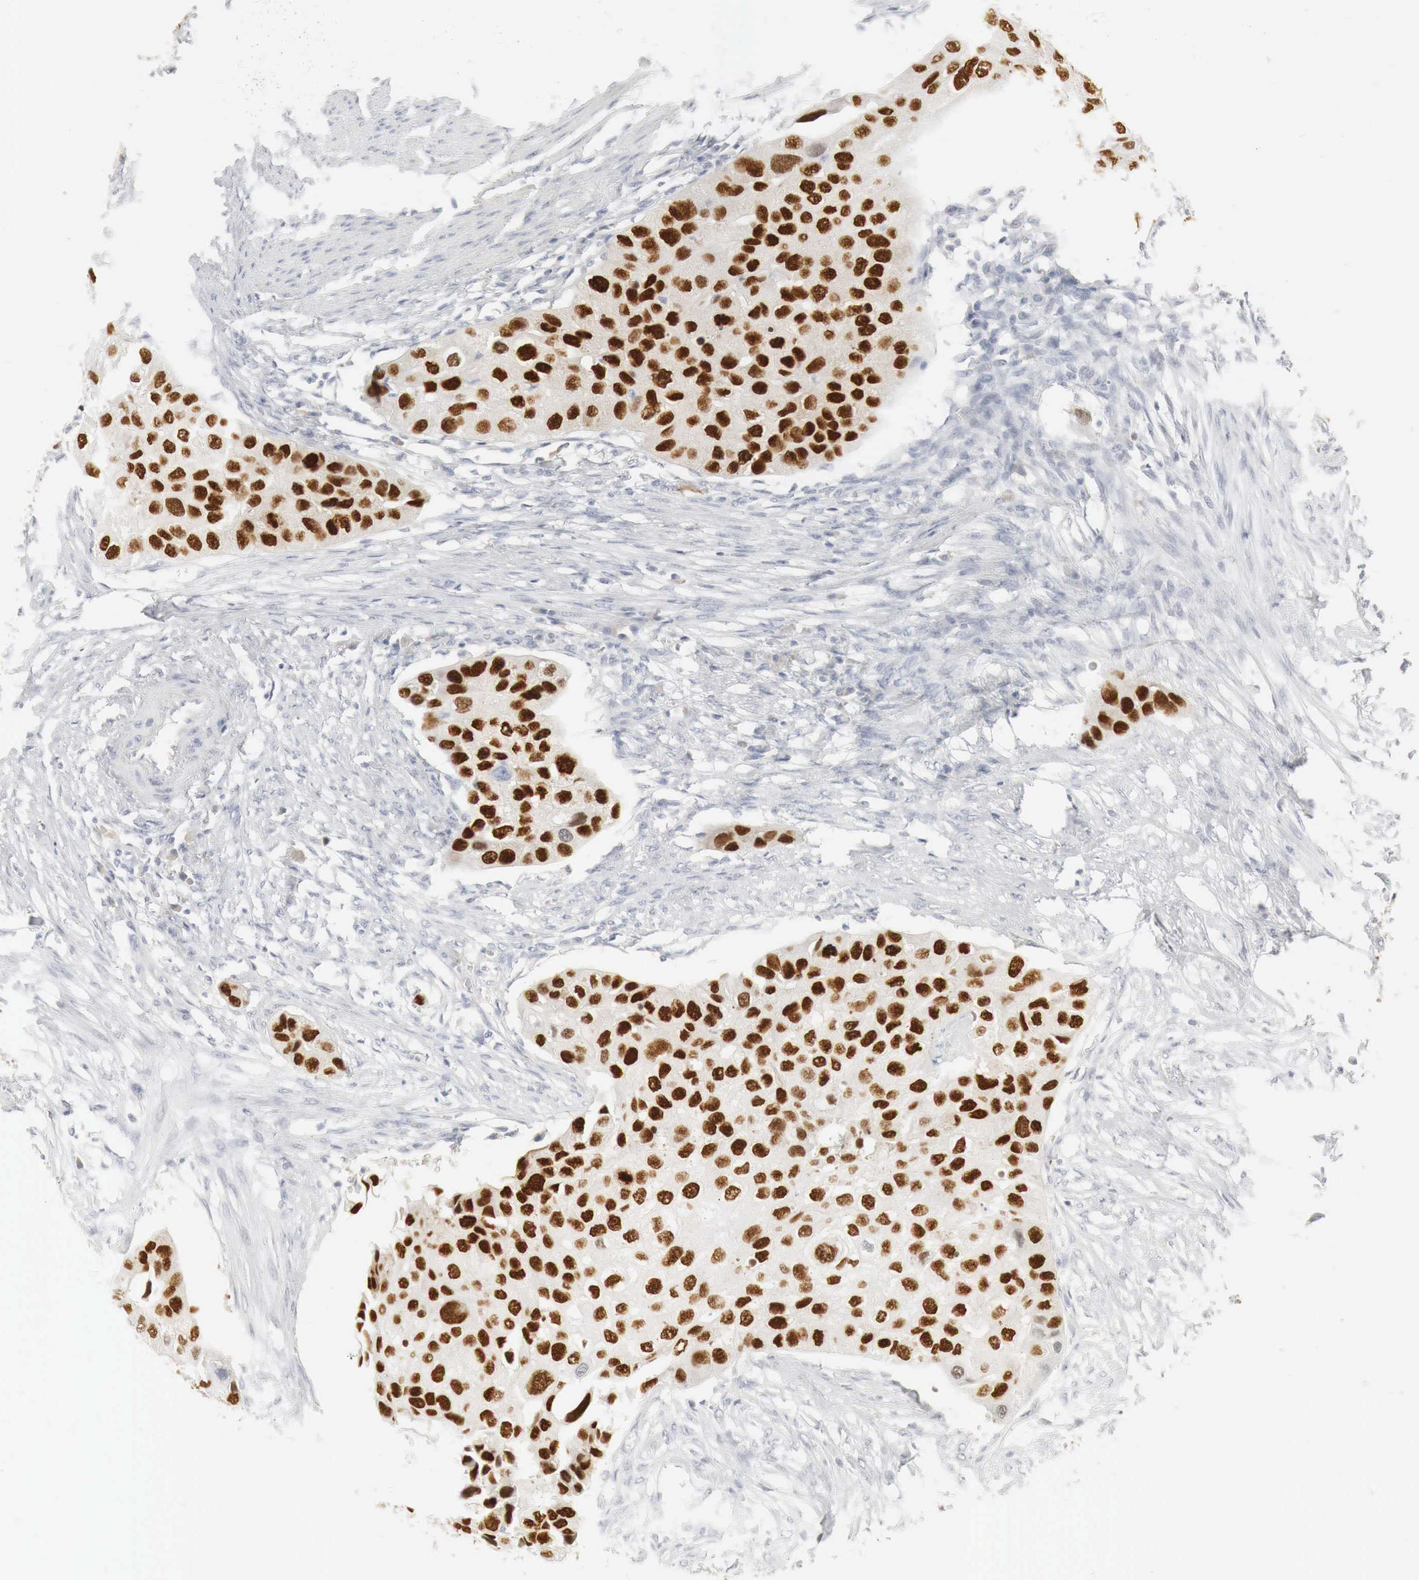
{"staining": {"intensity": "strong", "quantity": ">75%", "location": "nuclear"}, "tissue": "urothelial cancer", "cell_type": "Tumor cells", "image_type": "cancer", "snomed": [{"axis": "morphology", "description": "Urothelial carcinoma, High grade"}, {"axis": "topography", "description": "Urinary bladder"}], "caption": "The immunohistochemical stain labels strong nuclear staining in tumor cells of urothelial cancer tissue.", "gene": "TP63", "patient": {"sex": "male", "age": 55}}